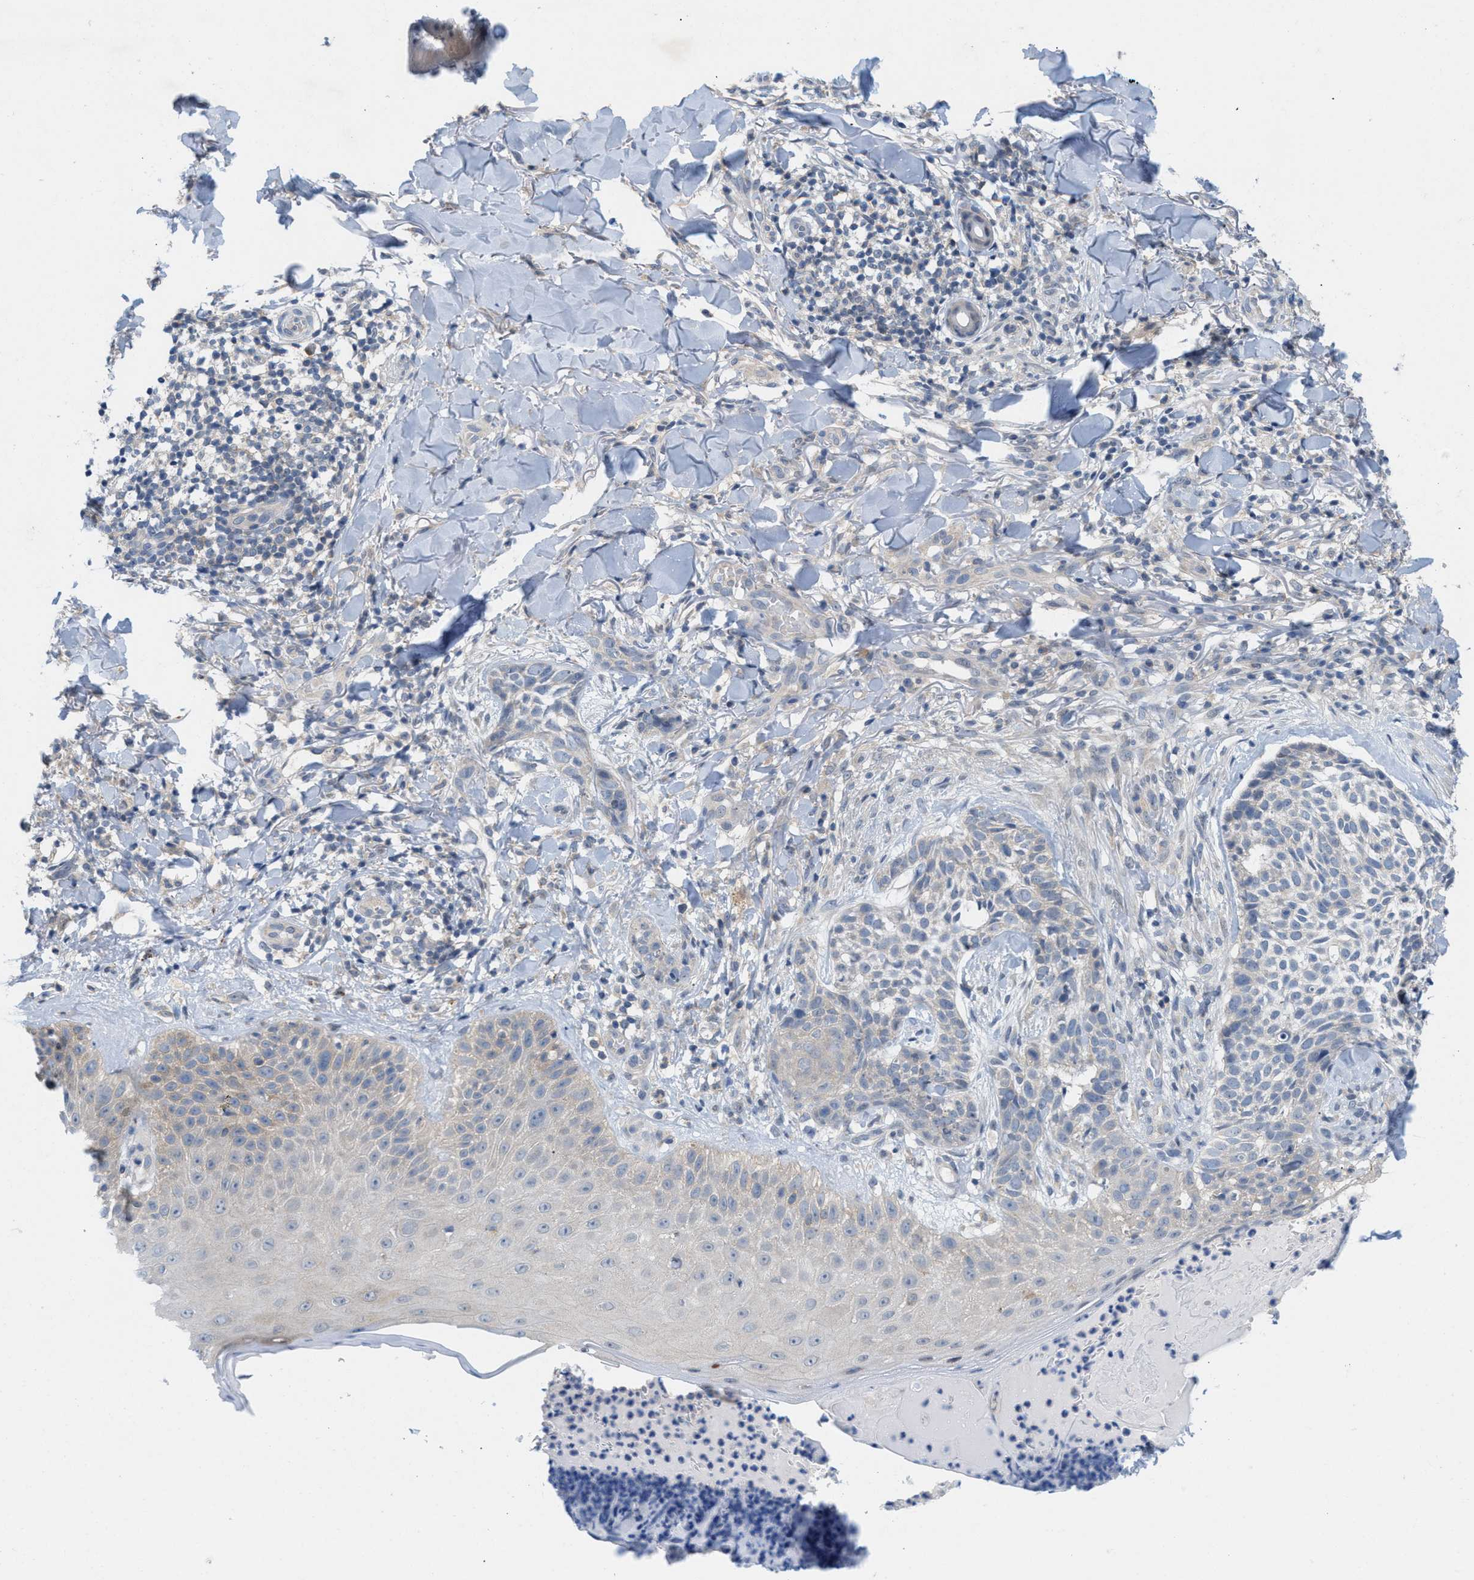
{"staining": {"intensity": "weak", "quantity": "<25%", "location": "cytoplasmic/membranous"}, "tissue": "skin cancer", "cell_type": "Tumor cells", "image_type": "cancer", "snomed": [{"axis": "morphology", "description": "Normal tissue, NOS"}, {"axis": "morphology", "description": "Basal cell carcinoma"}, {"axis": "topography", "description": "Skin"}], "caption": "An immunohistochemistry (IHC) image of basal cell carcinoma (skin) is shown. There is no staining in tumor cells of basal cell carcinoma (skin). Brightfield microscopy of immunohistochemistry stained with DAB (3,3'-diaminobenzidine) (brown) and hematoxylin (blue), captured at high magnification.", "gene": "WIPI2", "patient": {"sex": "male", "age": 67}}